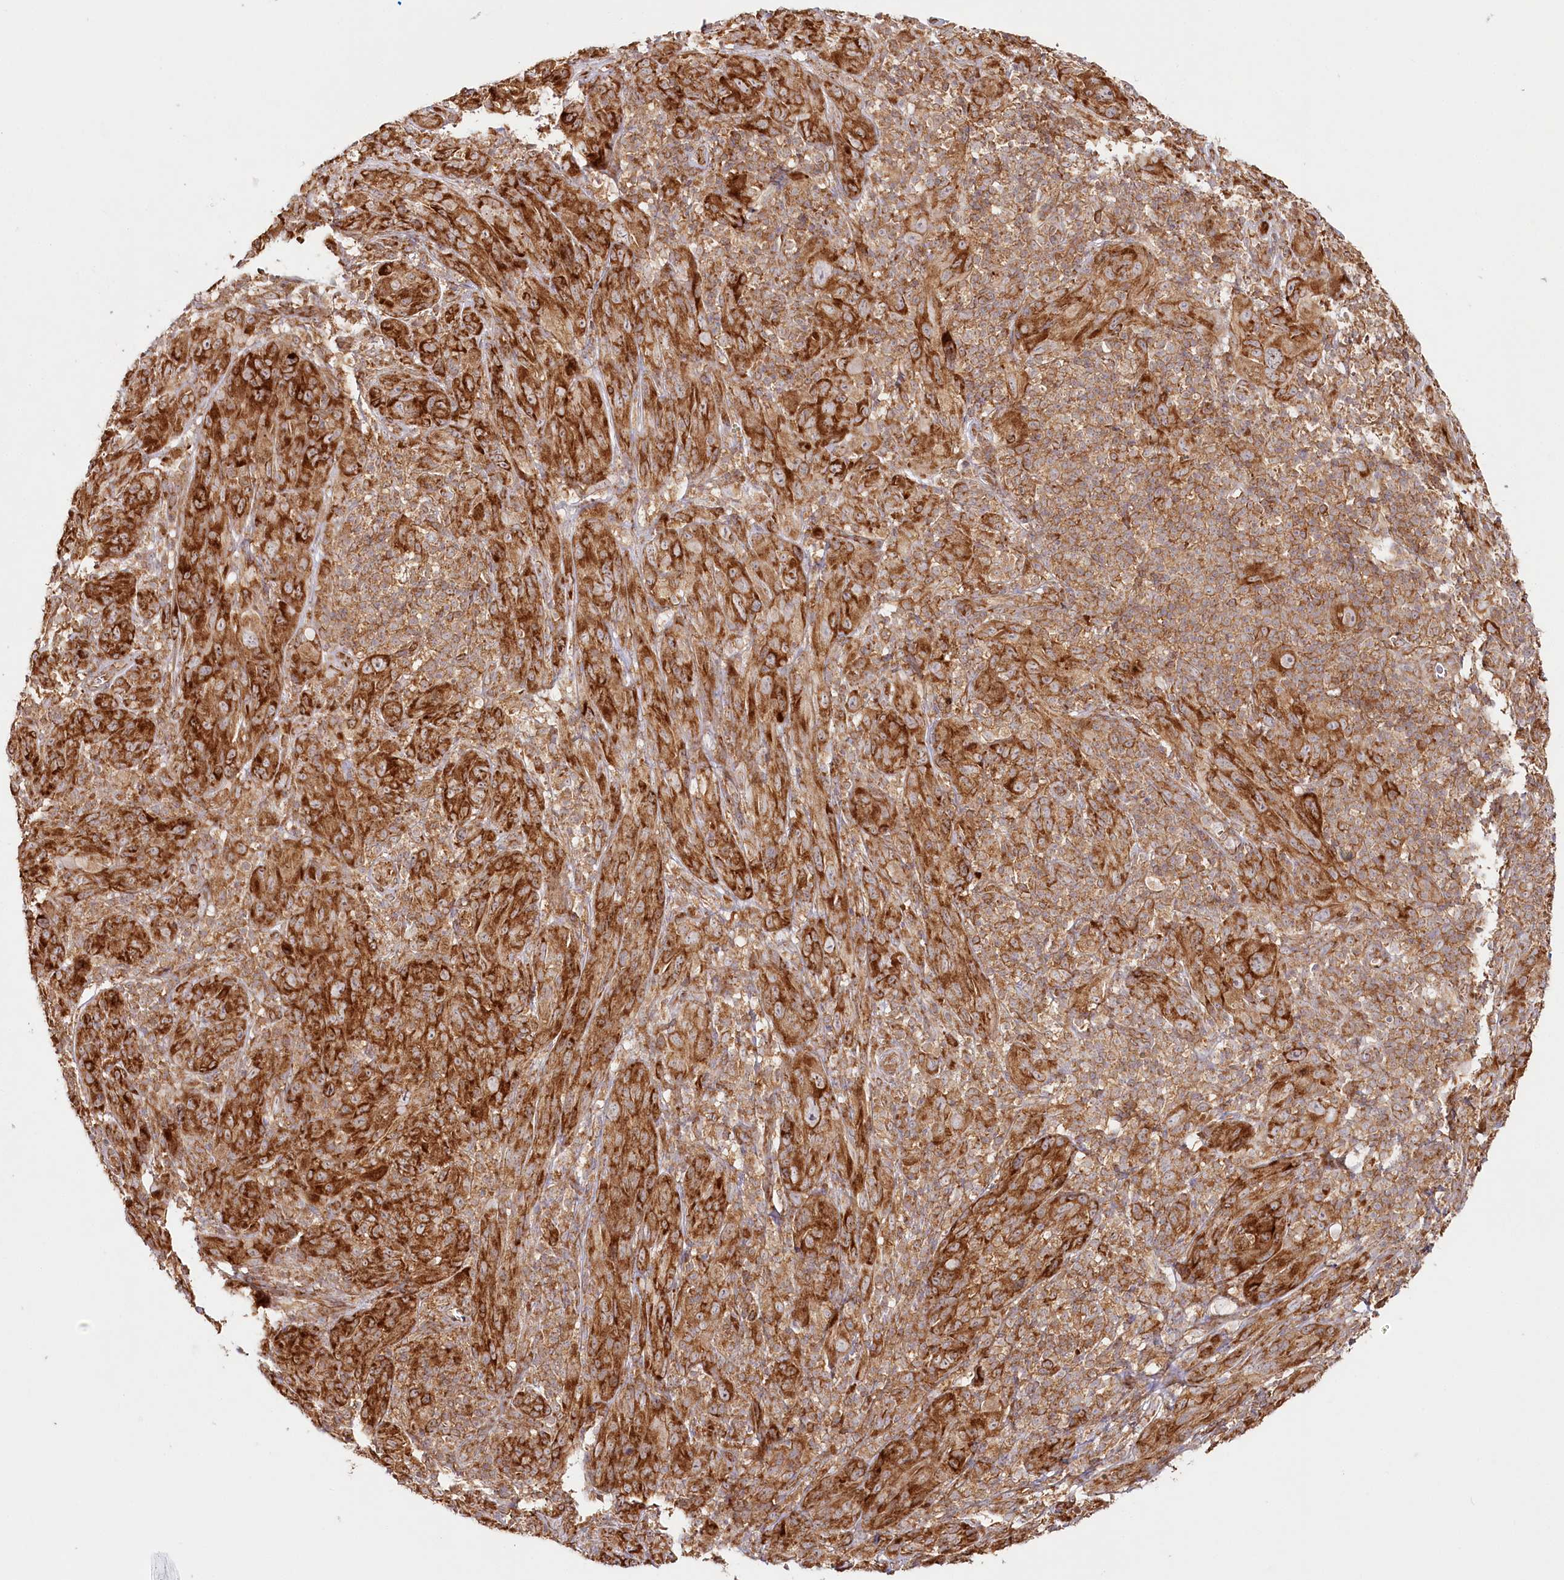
{"staining": {"intensity": "strong", "quantity": ">75%", "location": "cytoplasmic/membranous"}, "tissue": "melanoma", "cell_type": "Tumor cells", "image_type": "cancer", "snomed": [{"axis": "morphology", "description": "Malignant melanoma, NOS"}, {"axis": "topography", "description": "Skin of head"}], "caption": "This histopathology image exhibits immunohistochemistry (IHC) staining of malignant melanoma, with high strong cytoplasmic/membranous expression in approximately >75% of tumor cells.", "gene": "OTUD4", "patient": {"sex": "male", "age": 96}}